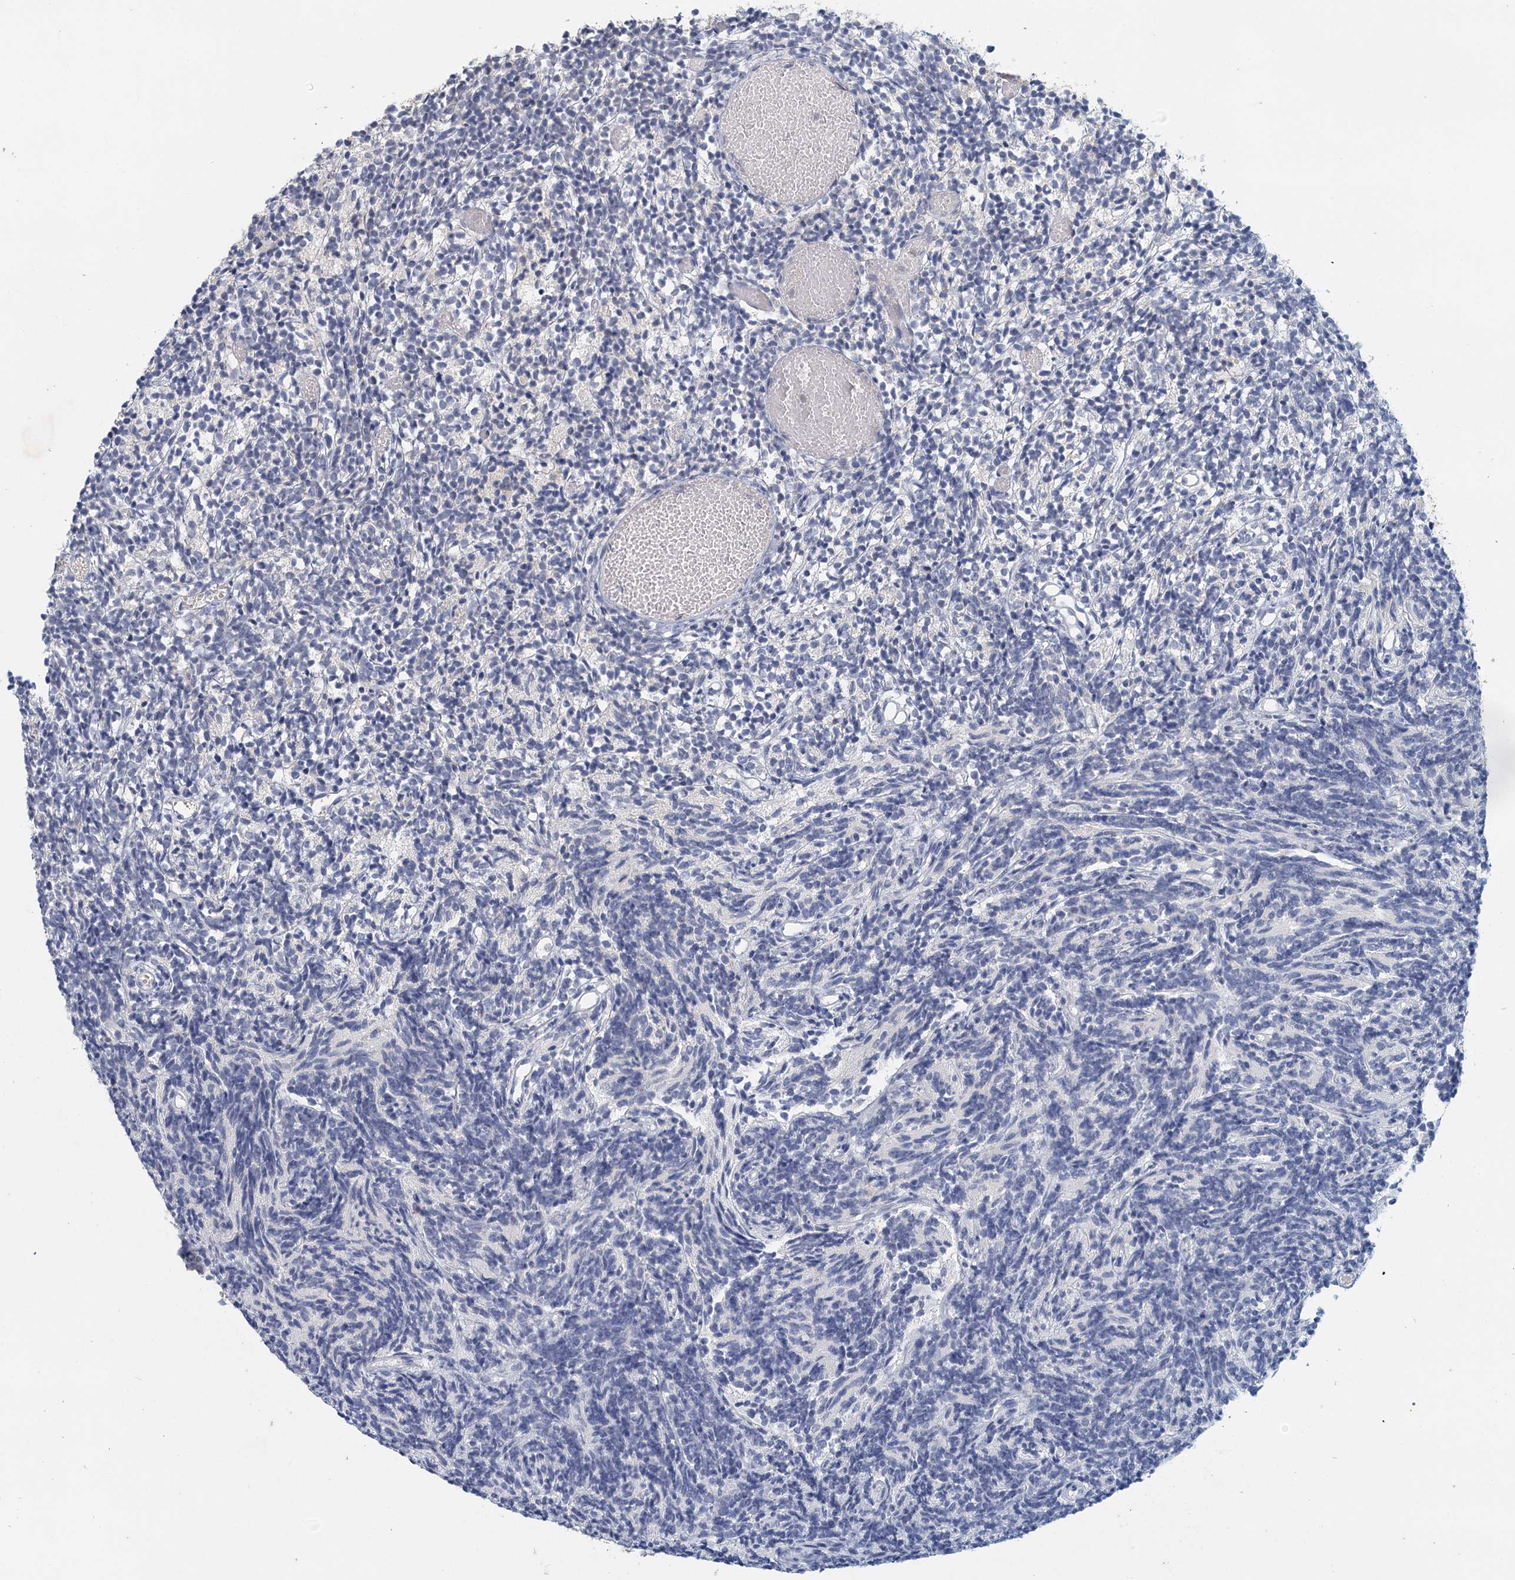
{"staining": {"intensity": "negative", "quantity": "none", "location": "none"}, "tissue": "glioma", "cell_type": "Tumor cells", "image_type": "cancer", "snomed": [{"axis": "morphology", "description": "Glioma, malignant, Low grade"}, {"axis": "topography", "description": "Brain"}], "caption": "This photomicrograph is of glioma stained with IHC to label a protein in brown with the nuclei are counter-stained blue. There is no positivity in tumor cells.", "gene": "MYO7B", "patient": {"sex": "female", "age": 1}}